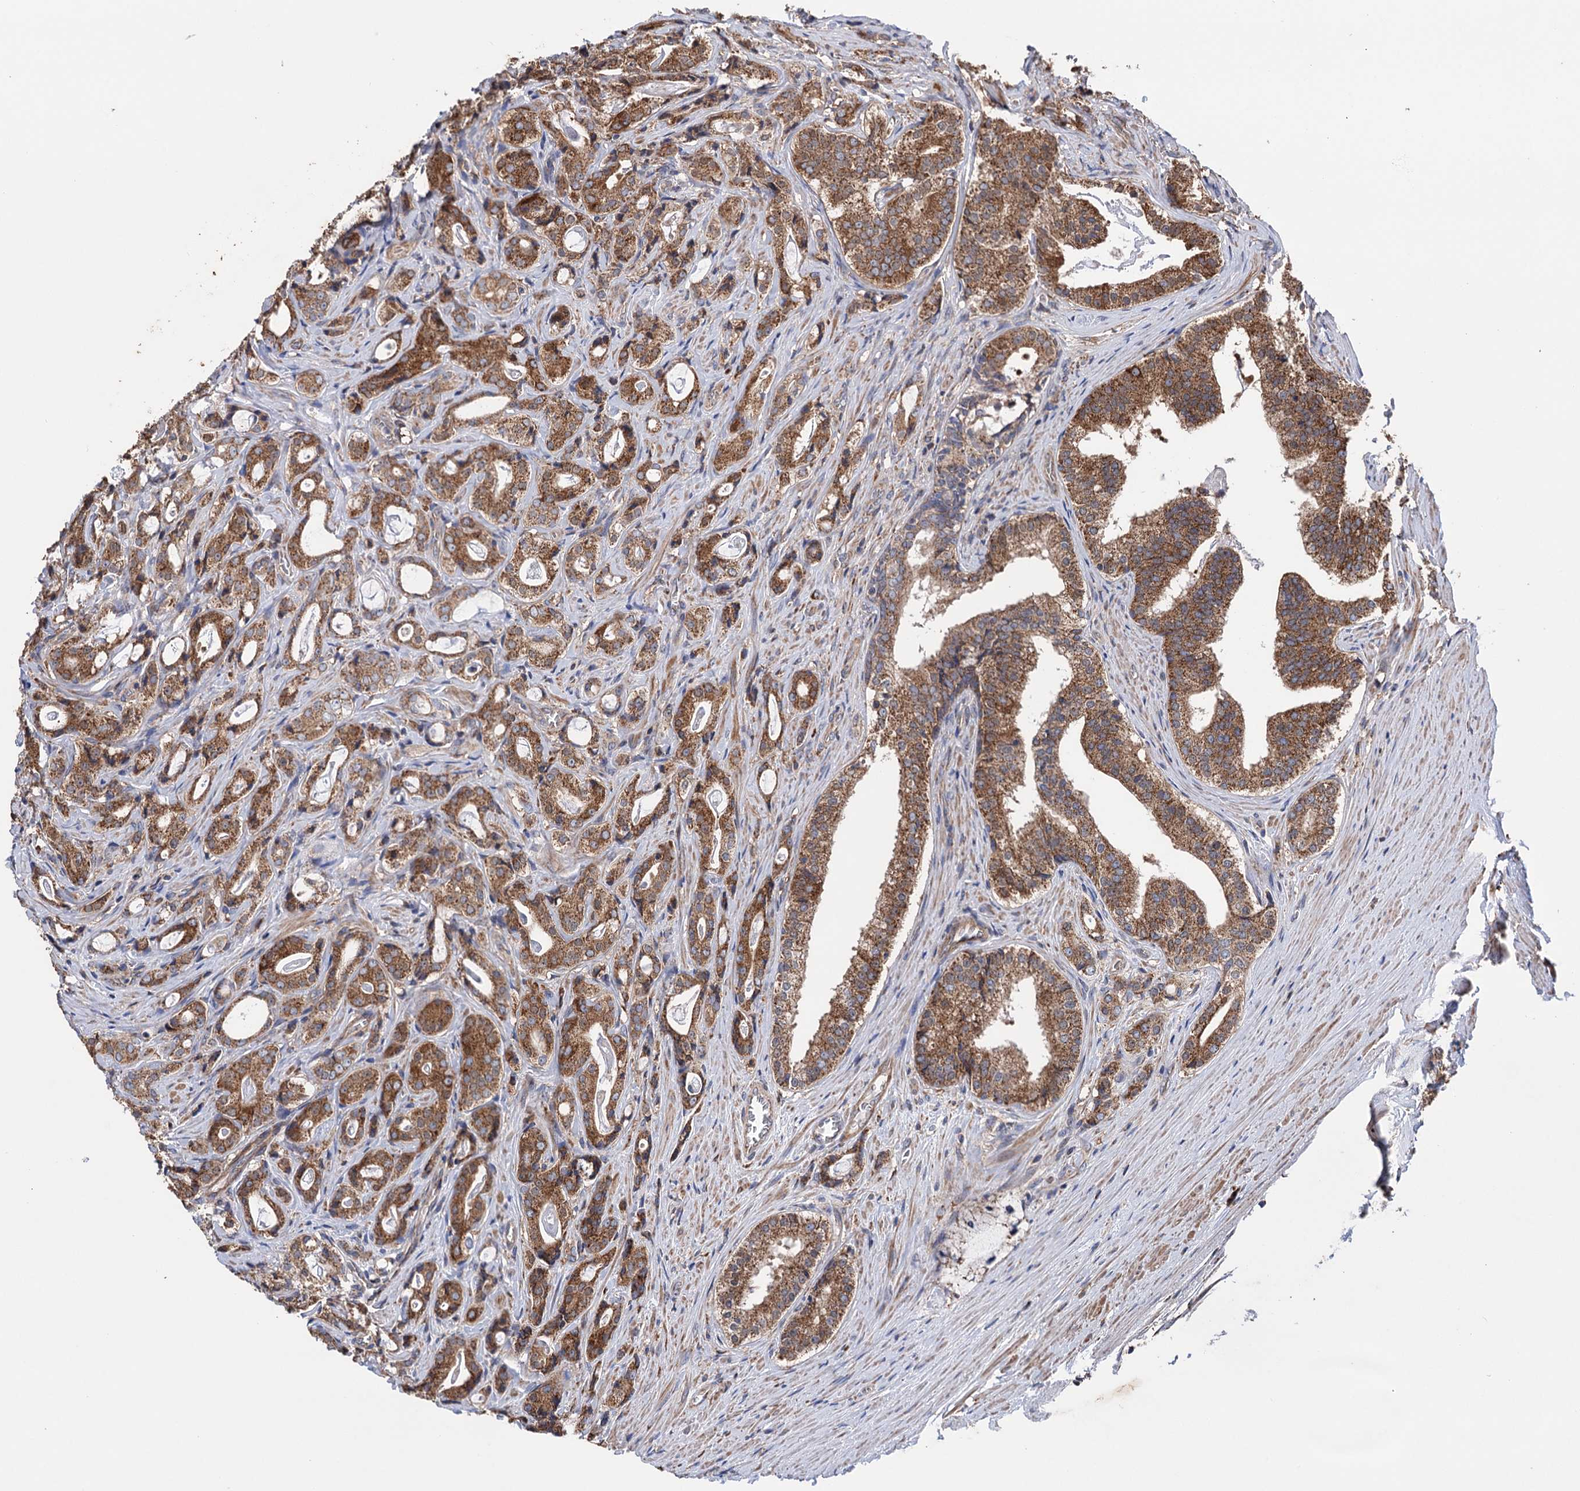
{"staining": {"intensity": "moderate", "quantity": ">75%", "location": "cytoplasmic/membranous"}, "tissue": "prostate cancer", "cell_type": "Tumor cells", "image_type": "cancer", "snomed": [{"axis": "morphology", "description": "Adenocarcinoma, High grade"}, {"axis": "topography", "description": "Prostate"}], "caption": "This is a photomicrograph of IHC staining of prostate adenocarcinoma (high-grade), which shows moderate expression in the cytoplasmic/membranous of tumor cells.", "gene": "SUCLA2", "patient": {"sex": "male", "age": 63}}